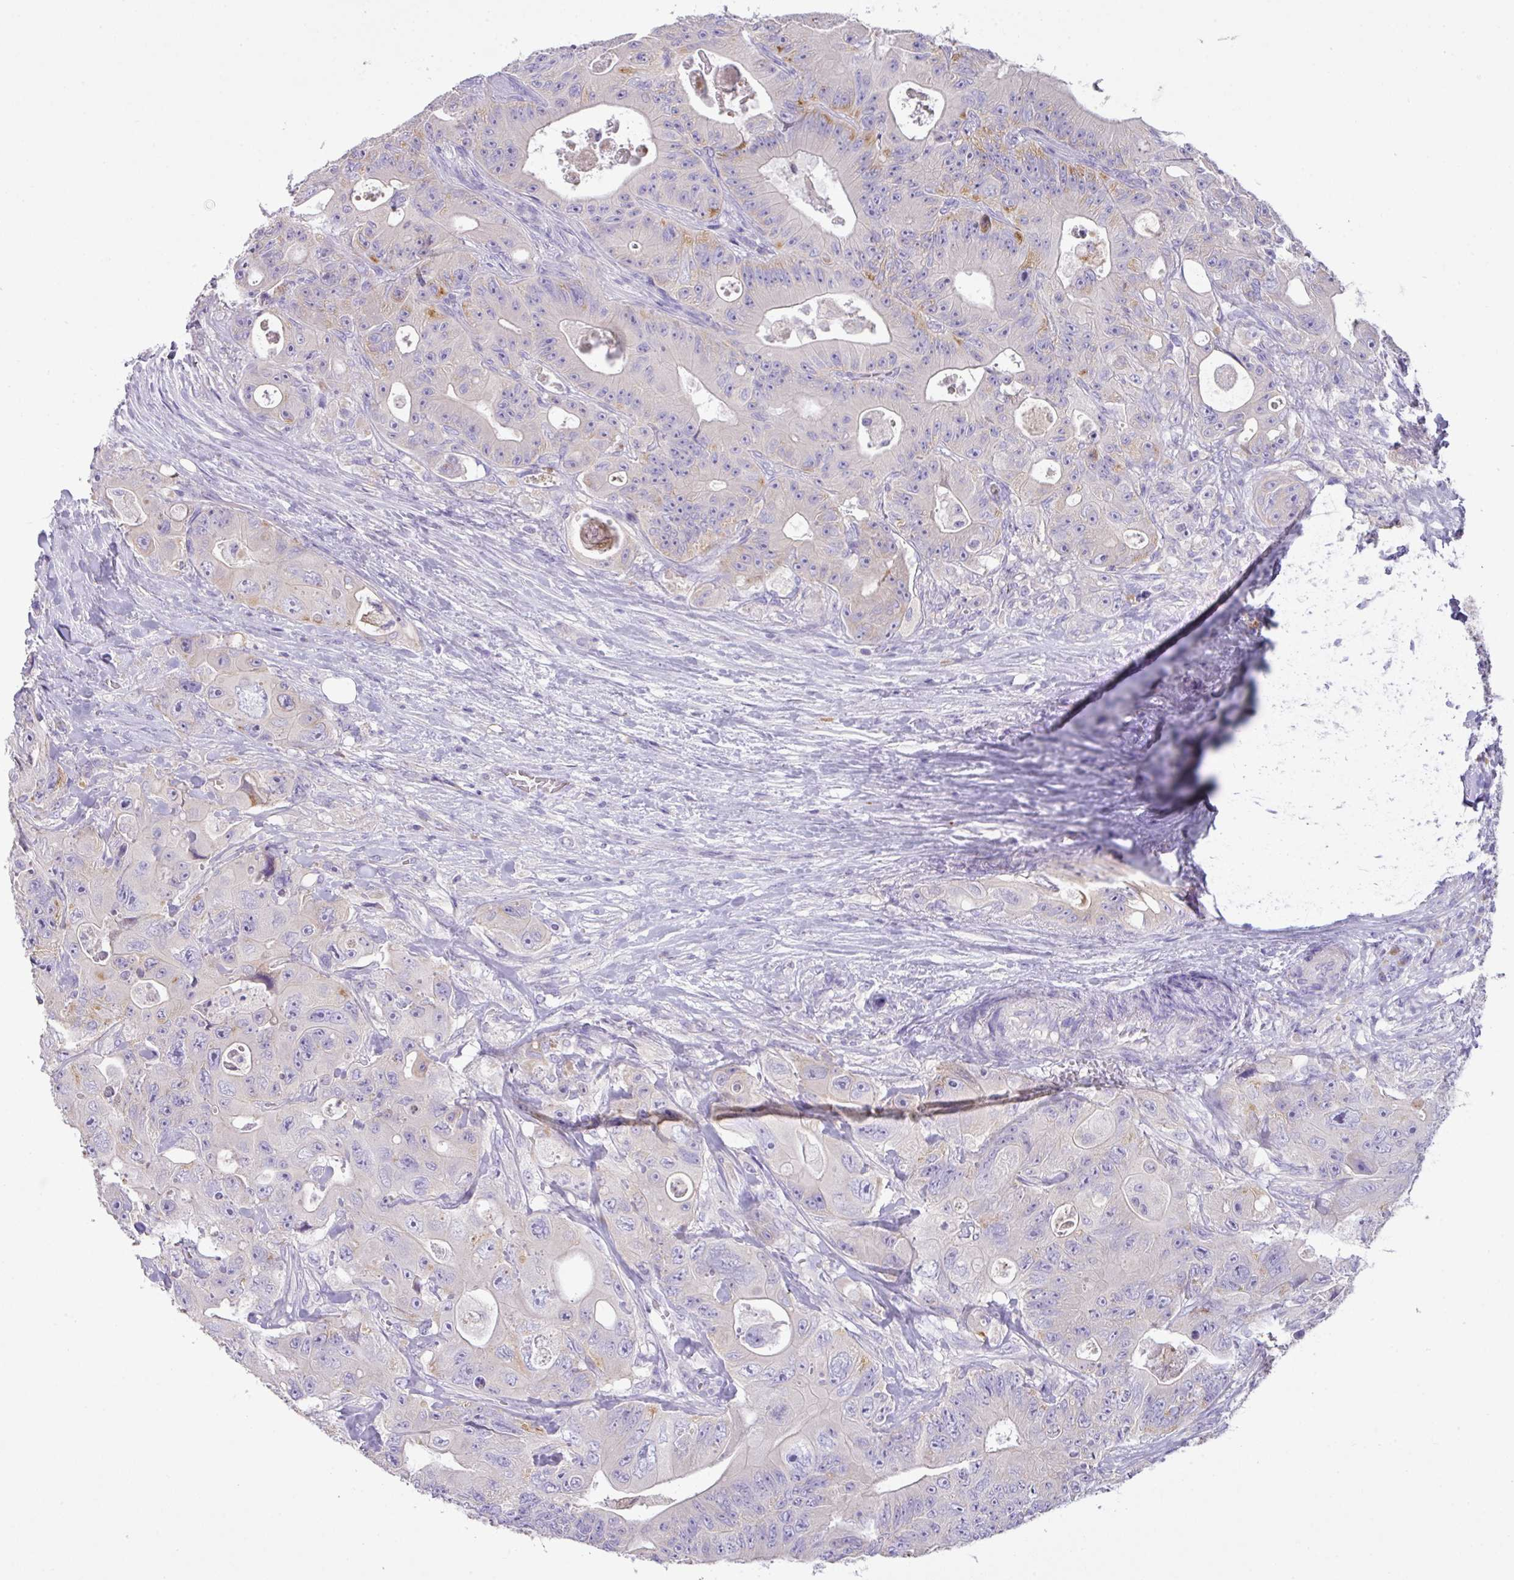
{"staining": {"intensity": "moderate", "quantity": "<25%", "location": "cytoplasmic/membranous"}, "tissue": "colorectal cancer", "cell_type": "Tumor cells", "image_type": "cancer", "snomed": [{"axis": "morphology", "description": "Adenocarcinoma, NOS"}, {"axis": "topography", "description": "Colon"}], "caption": "A brown stain labels moderate cytoplasmic/membranous expression of a protein in human colorectal adenocarcinoma tumor cells. The staining is performed using DAB (3,3'-diaminobenzidine) brown chromogen to label protein expression. The nuclei are counter-stained blue using hematoxylin.", "gene": "OR6C6", "patient": {"sex": "female", "age": 46}}